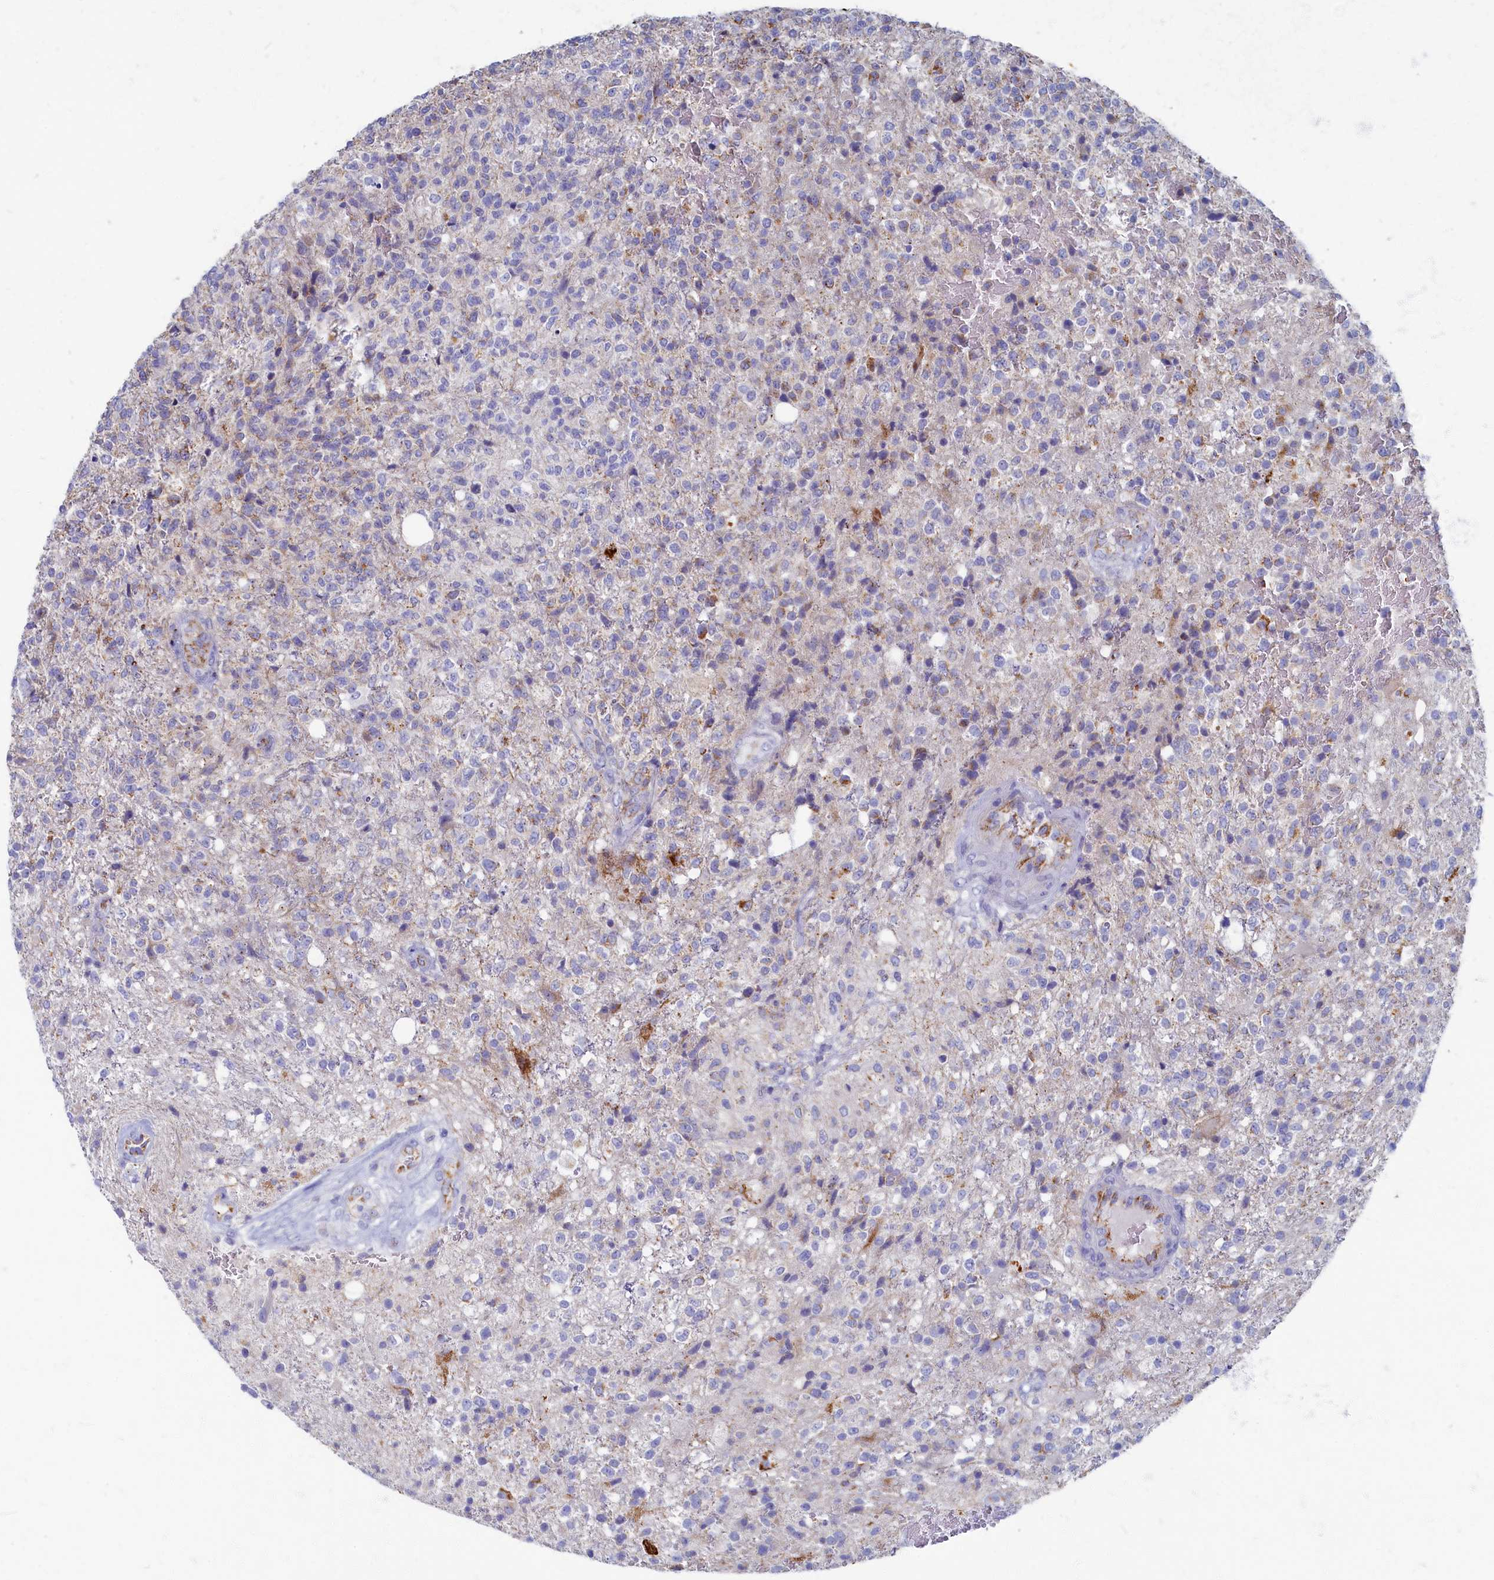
{"staining": {"intensity": "negative", "quantity": "none", "location": "none"}, "tissue": "glioma", "cell_type": "Tumor cells", "image_type": "cancer", "snomed": [{"axis": "morphology", "description": "Glioma, malignant, High grade"}, {"axis": "topography", "description": "Brain"}], "caption": "The histopathology image demonstrates no significant positivity in tumor cells of high-grade glioma (malignant).", "gene": "OCIAD2", "patient": {"sex": "male", "age": 56}}